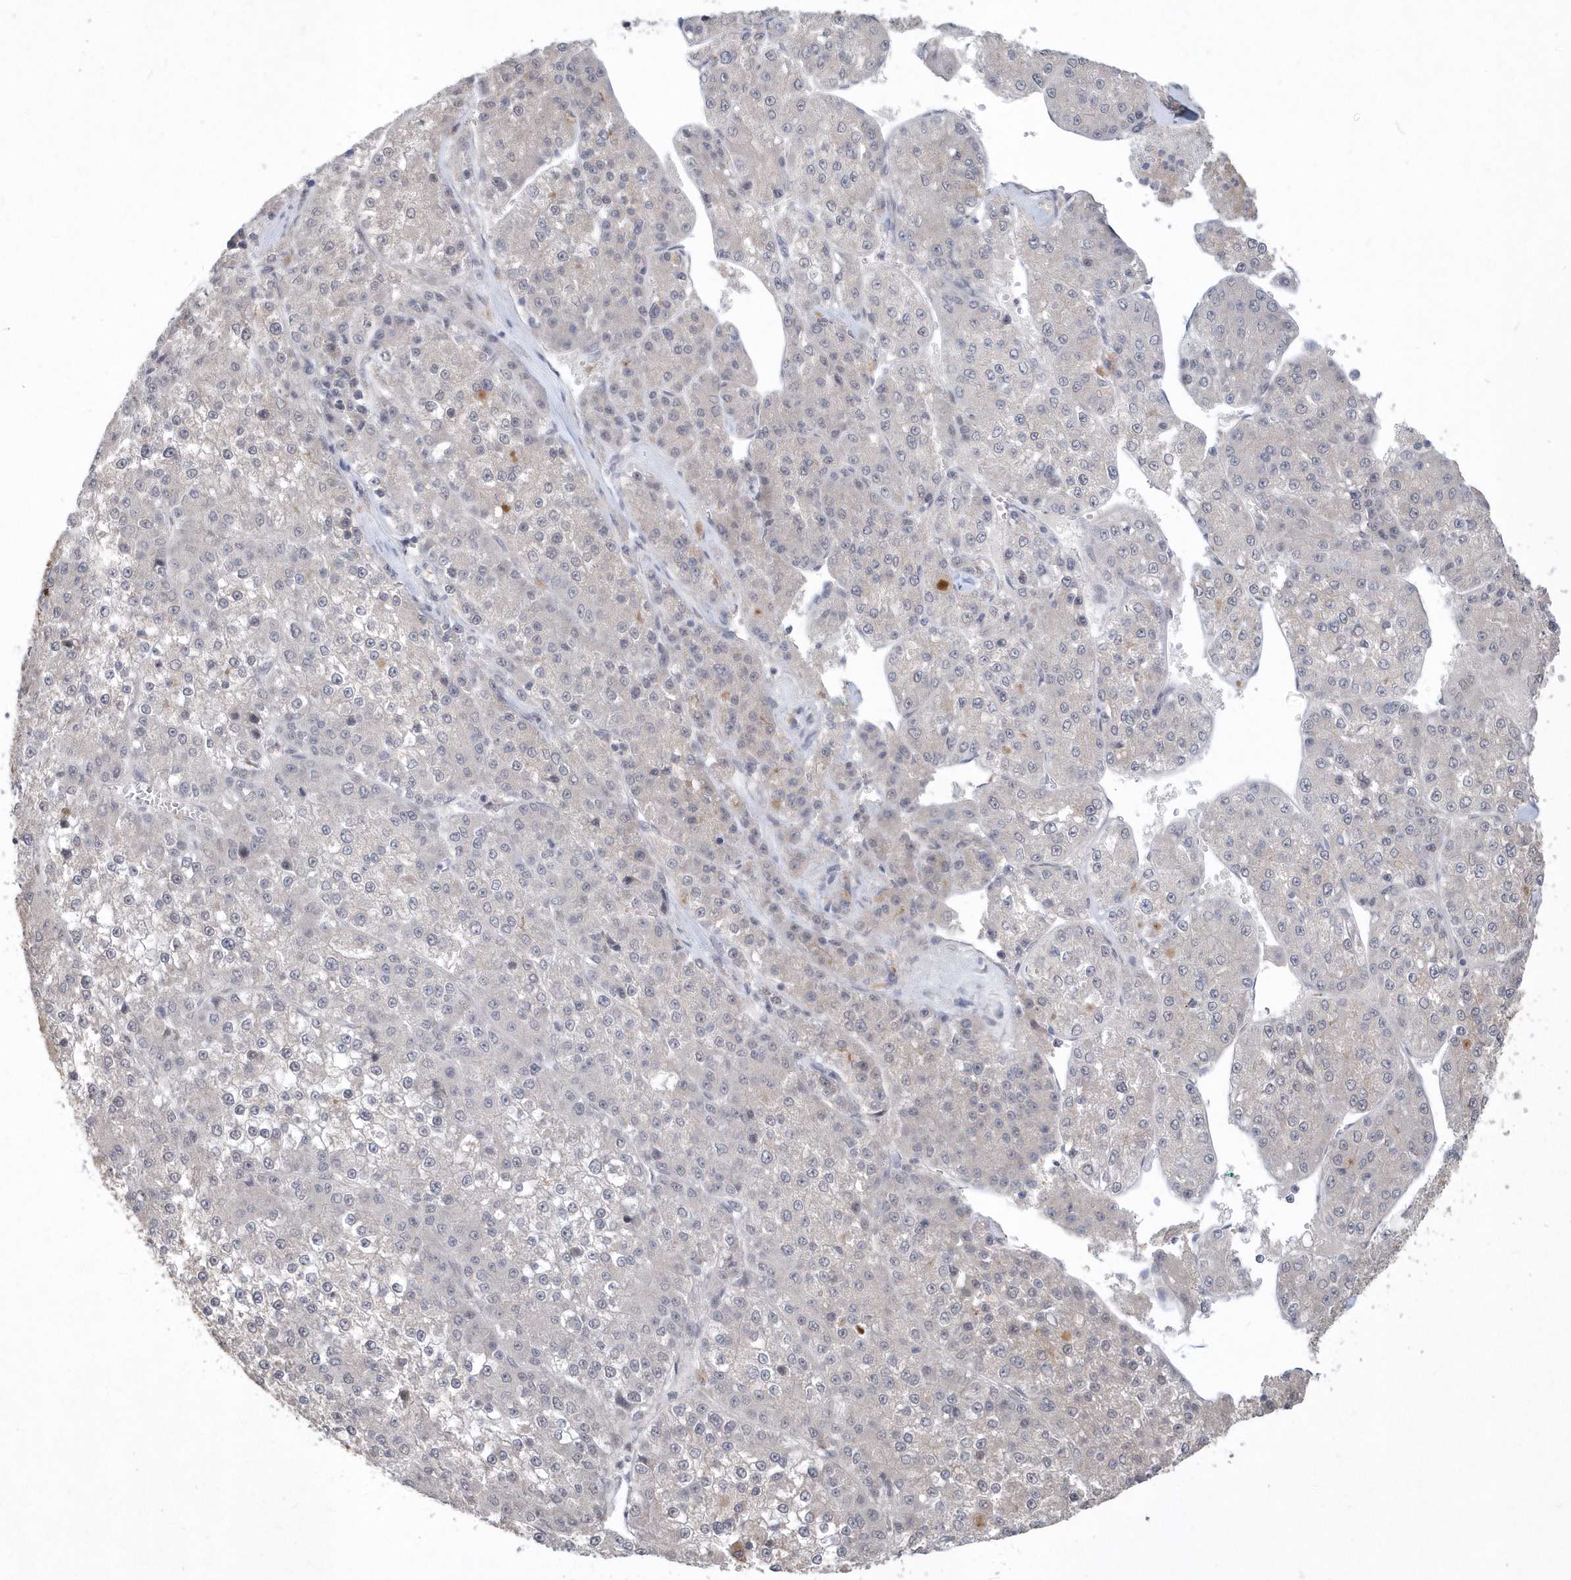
{"staining": {"intensity": "negative", "quantity": "none", "location": "none"}, "tissue": "liver cancer", "cell_type": "Tumor cells", "image_type": "cancer", "snomed": [{"axis": "morphology", "description": "Carcinoma, Hepatocellular, NOS"}, {"axis": "topography", "description": "Liver"}], "caption": "High magnification brightfield microscopy of liver cancer (hepatocellular carcinoma) stained with DAB (brown) and counterstained with hematoxylin (blue): tumor cells show no significant staining. (DAB IHC with hematoxylin counter stain).", "gene": "TSPEAR", "patient": {"sex": "female", "age": 73}}